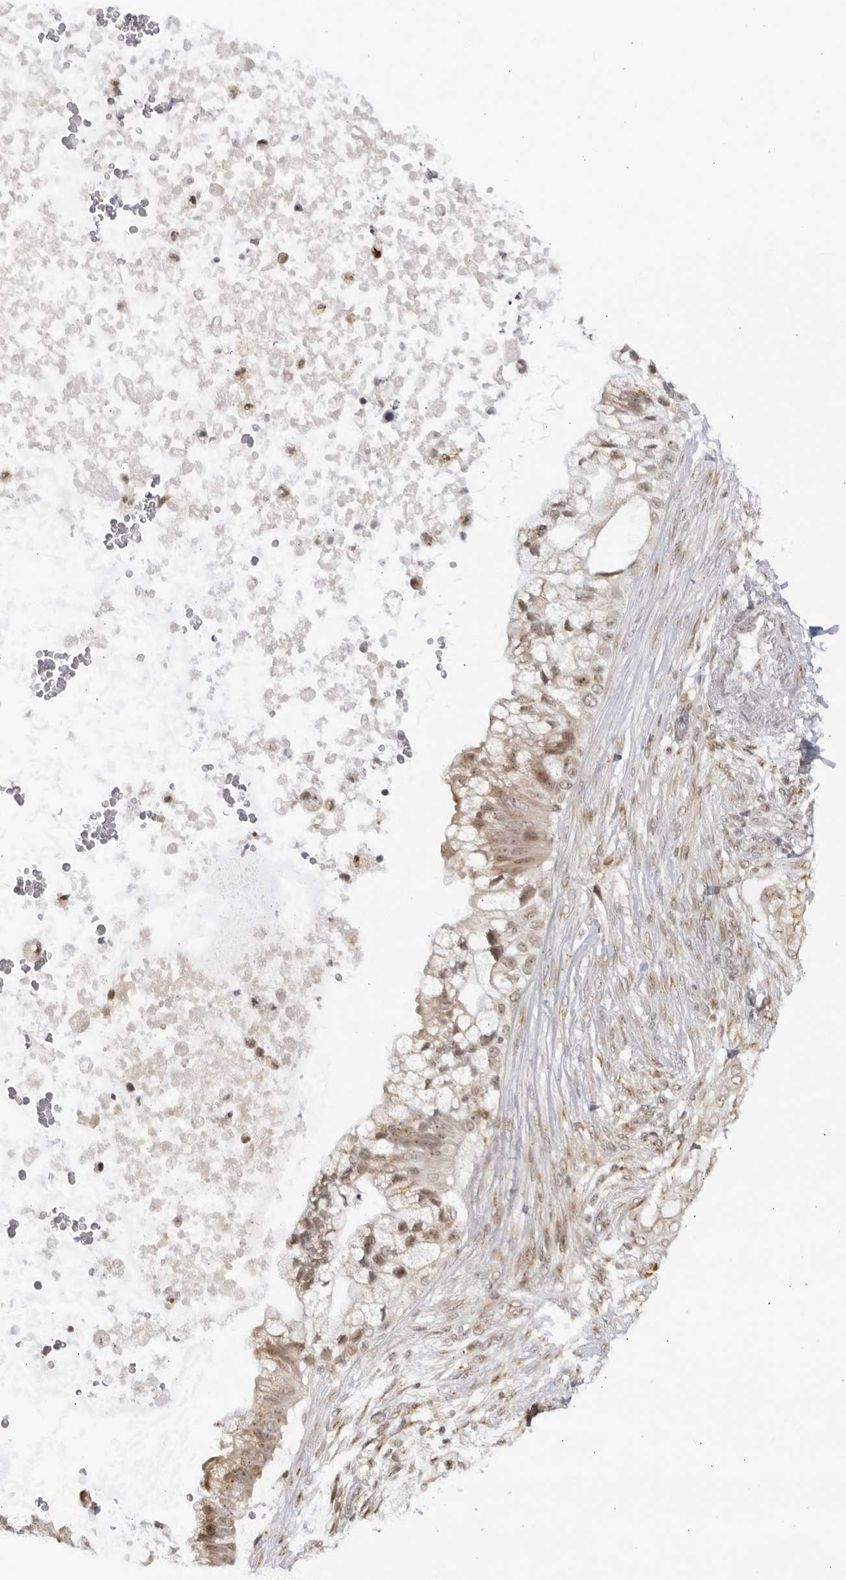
{"staining": {"intensity": "weak", "quantity": "25%-75%", "location": "cytoplasmic/membranous"}, "tissue": "pancreatic cancer", "cell_type": "Tumor cells", "image_type": "cancer", "snomed": [{"axis": "morphology", "description": "Adenocarcinoma, NOS"}, {"axis": "topography", "description": "Pancreas"}], "caption": "Human pancreatic cancer (adenocarcinoma) stained with a brown dye reveals weak cytoplasmic/membranous positive positivity in approximately 25%-75% of tumor cells.", "gene": "RASGEF1C", "patient": {"sex": "male", "age": 53}}